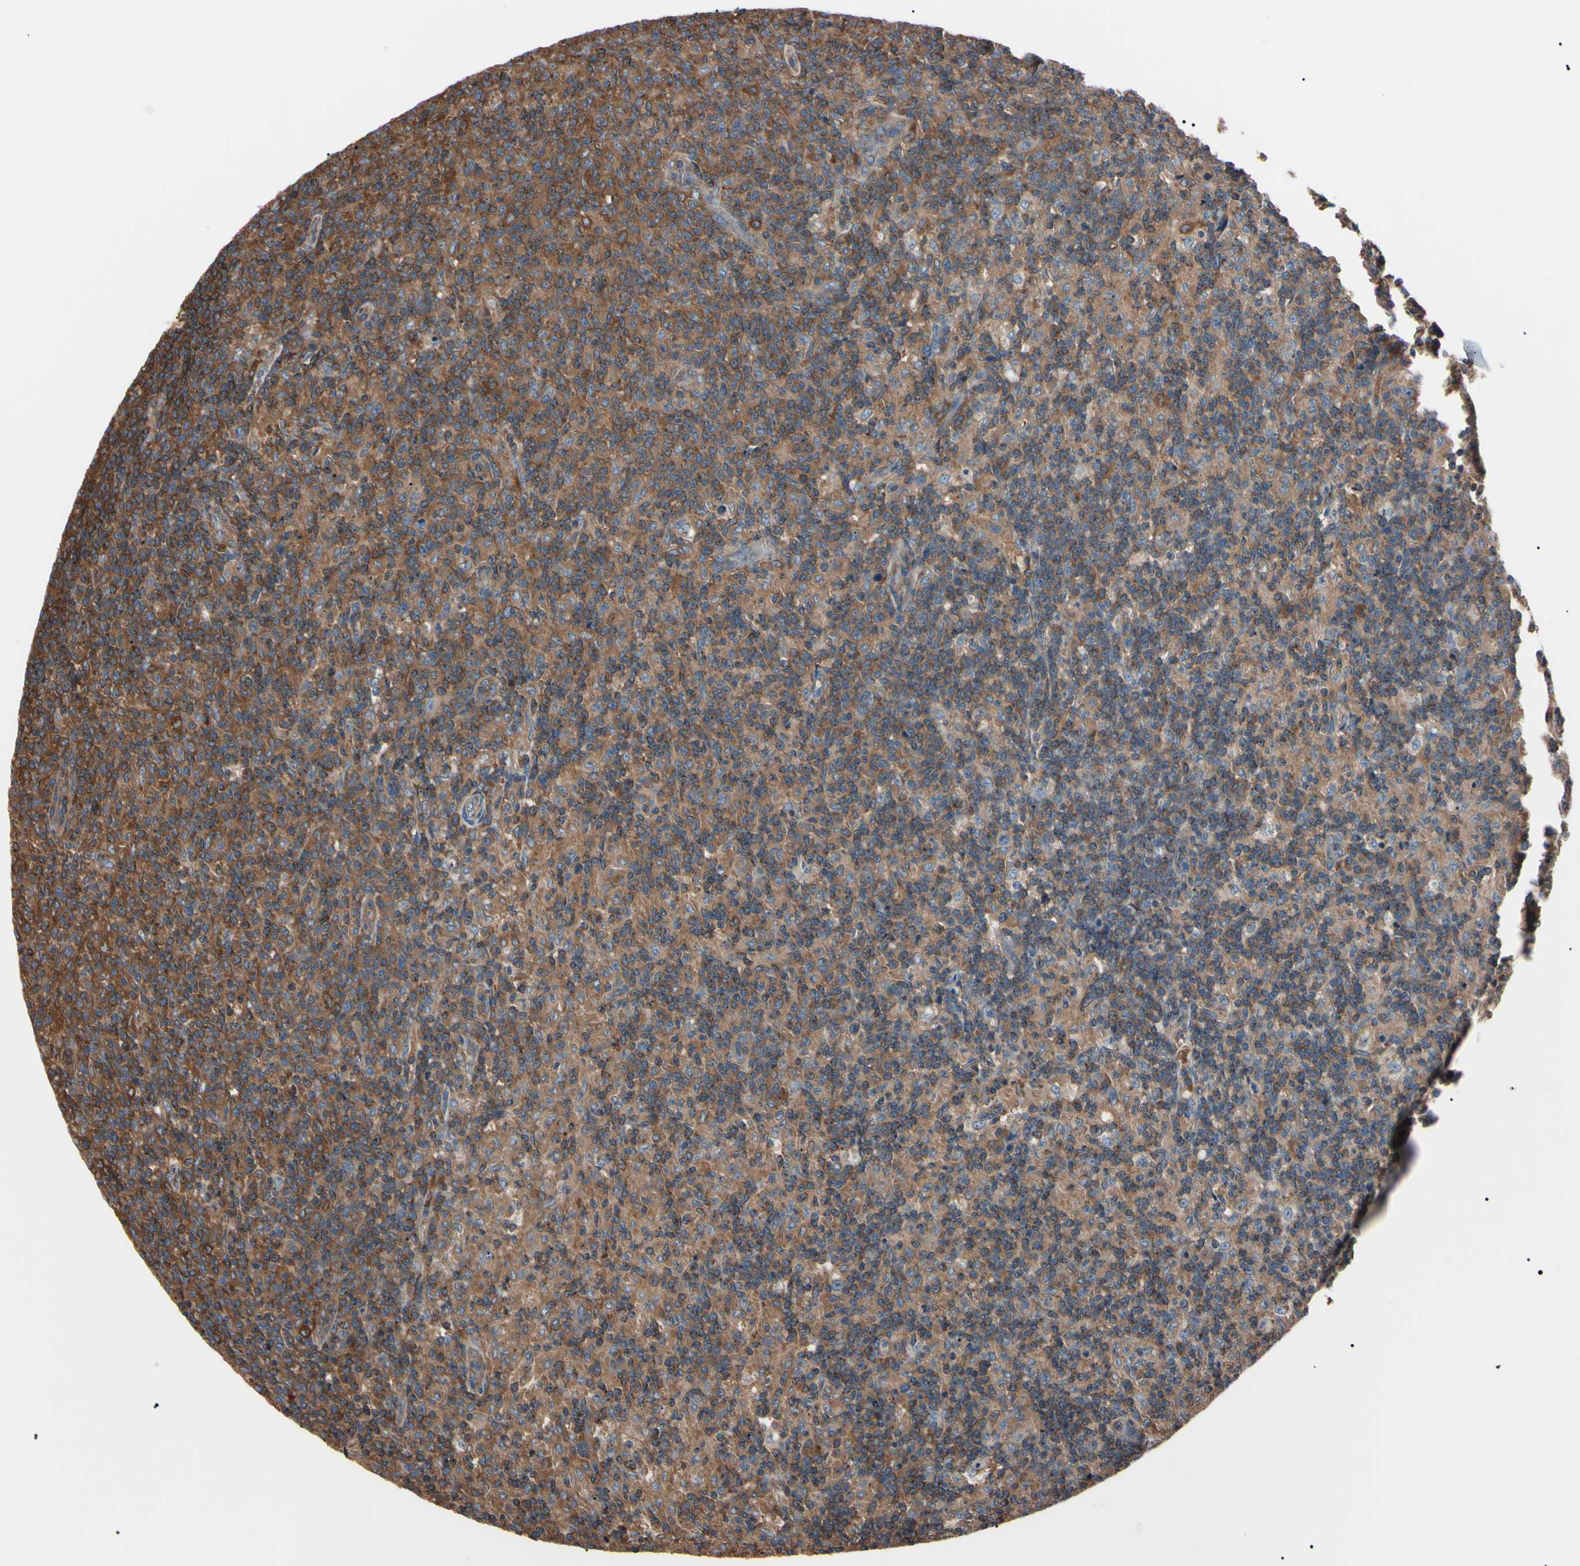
{"staining": {"intensity": "moderate", "quantity": ">75%", "location": "cytoplasmic/membranous"}, "tissue": "lymph node", "cell_type": "Germinal center cells", "image_type": "normal", "snomed": [{"axis": "morphology", "description": "Normal tissue, NOS"}, {"axis": "morphology", "description": "Inflammation, NOS"}, {"axis": "topography", "description": "Lymph node"}], "caption": "IHC (DAB (3,3'-diaminobenzidine)) staining of normal human lymph node displays moderate cytoplasmic/membranous protein staining in about >75% of germinal center cells. (Stains: DAB (3,3'-diaminobenzidine) in brown, nuclei in blue, Microscopy: brightfield microscopy at high magnification).", "gene": "PRKACA", "patient": {"sex": "male", "age": 55}}